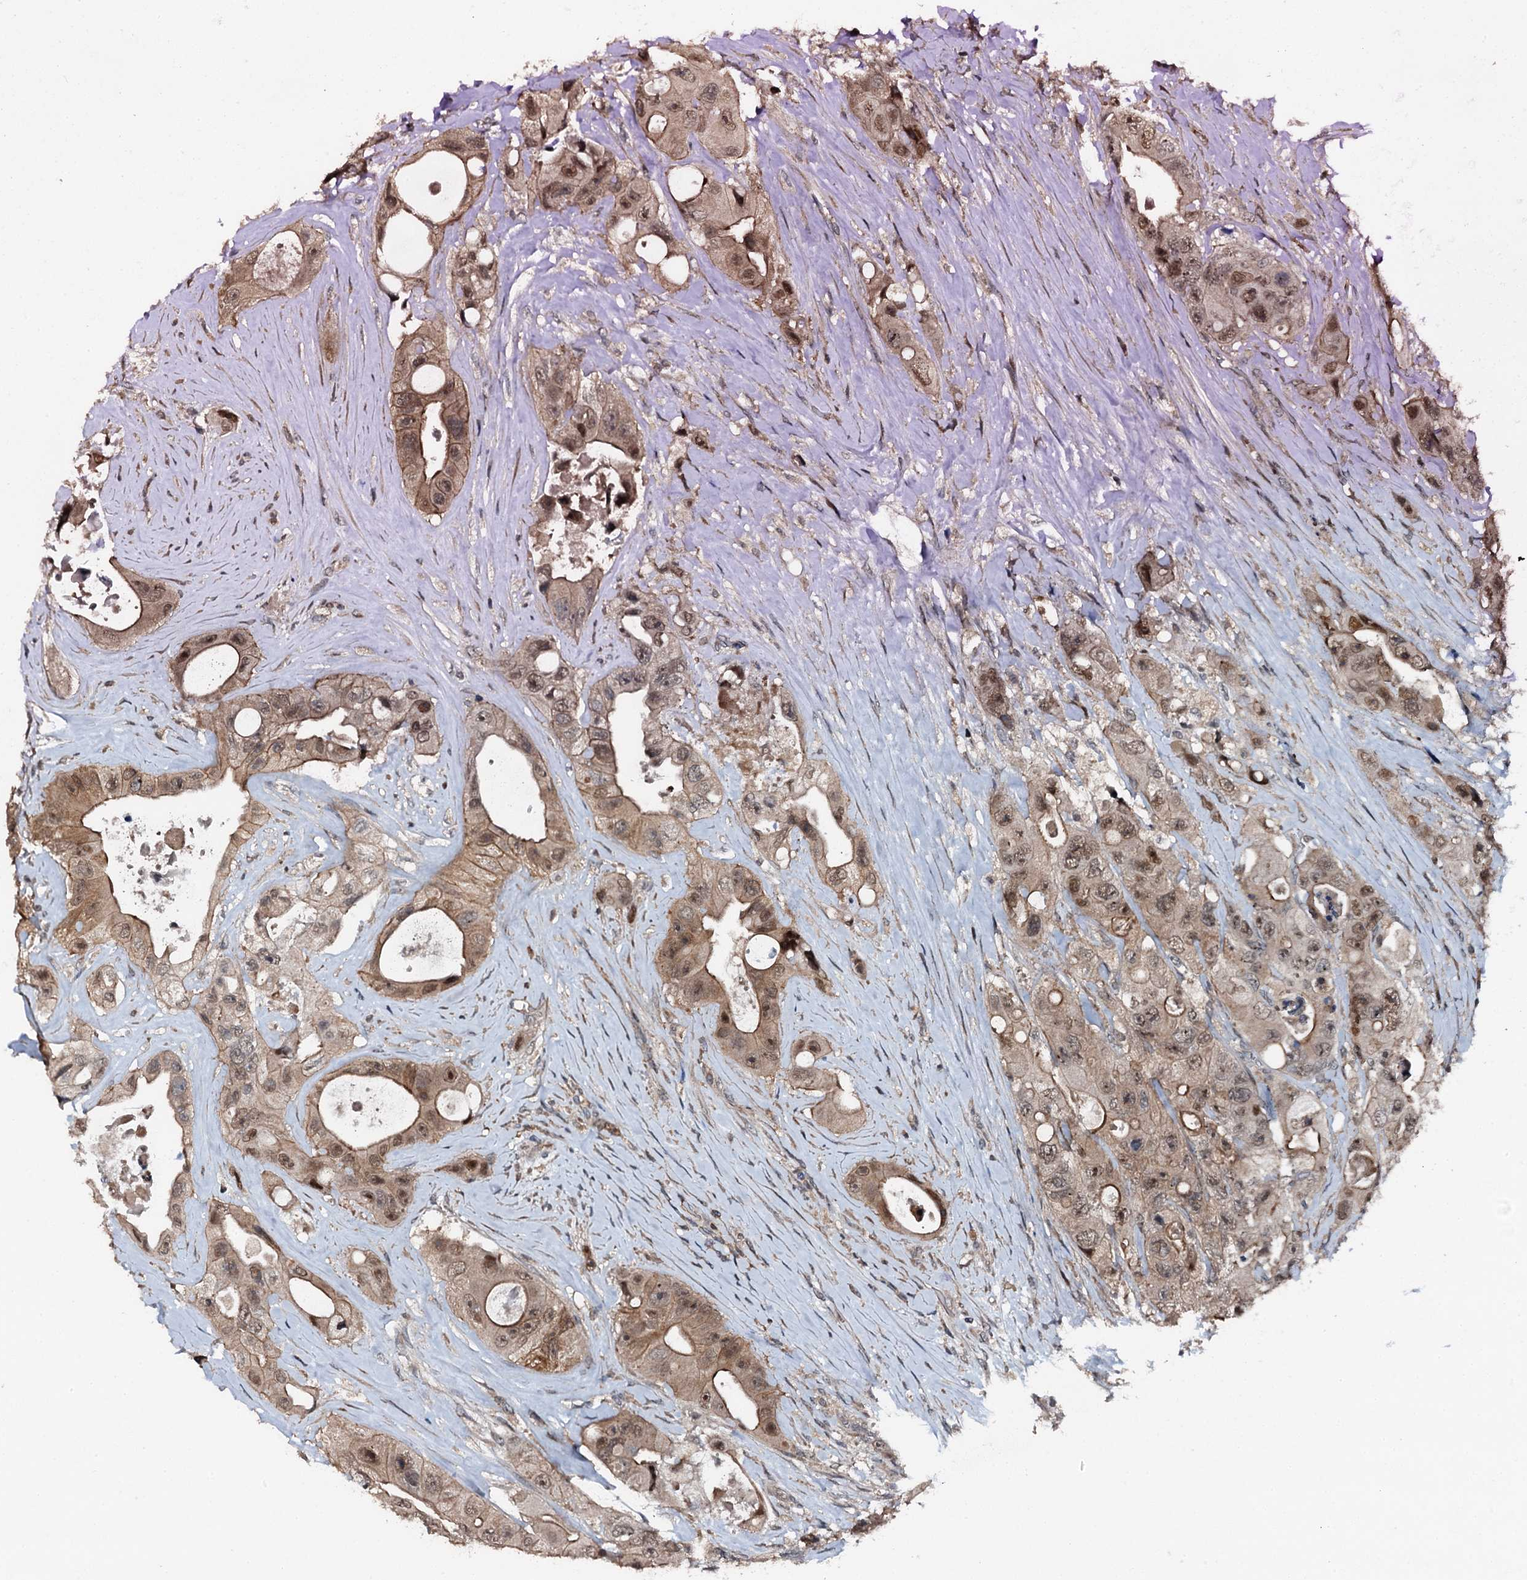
{"staining": {"intensity": "moderate", "quantity": ">75%", "location": "cytoplasmic/membranous,nuclear"}, "tissue": "colorectal cancer", "cell_type": "Tumor cells", "image_type": "cancer", "snomed": [{"axis": "morphology", "description": "Adenocarcinoma, NOS"}, {"axis": "topography", "description": "Colon"}], "caption": "Tumor cells reveal moderate cytoplasmic/membranous and nuclear staining in approximately >75% of cells in colorectal adenocarcinoma.", "gene": "FLYWCH1", "patient": {"sex": "female", "age": 46}}